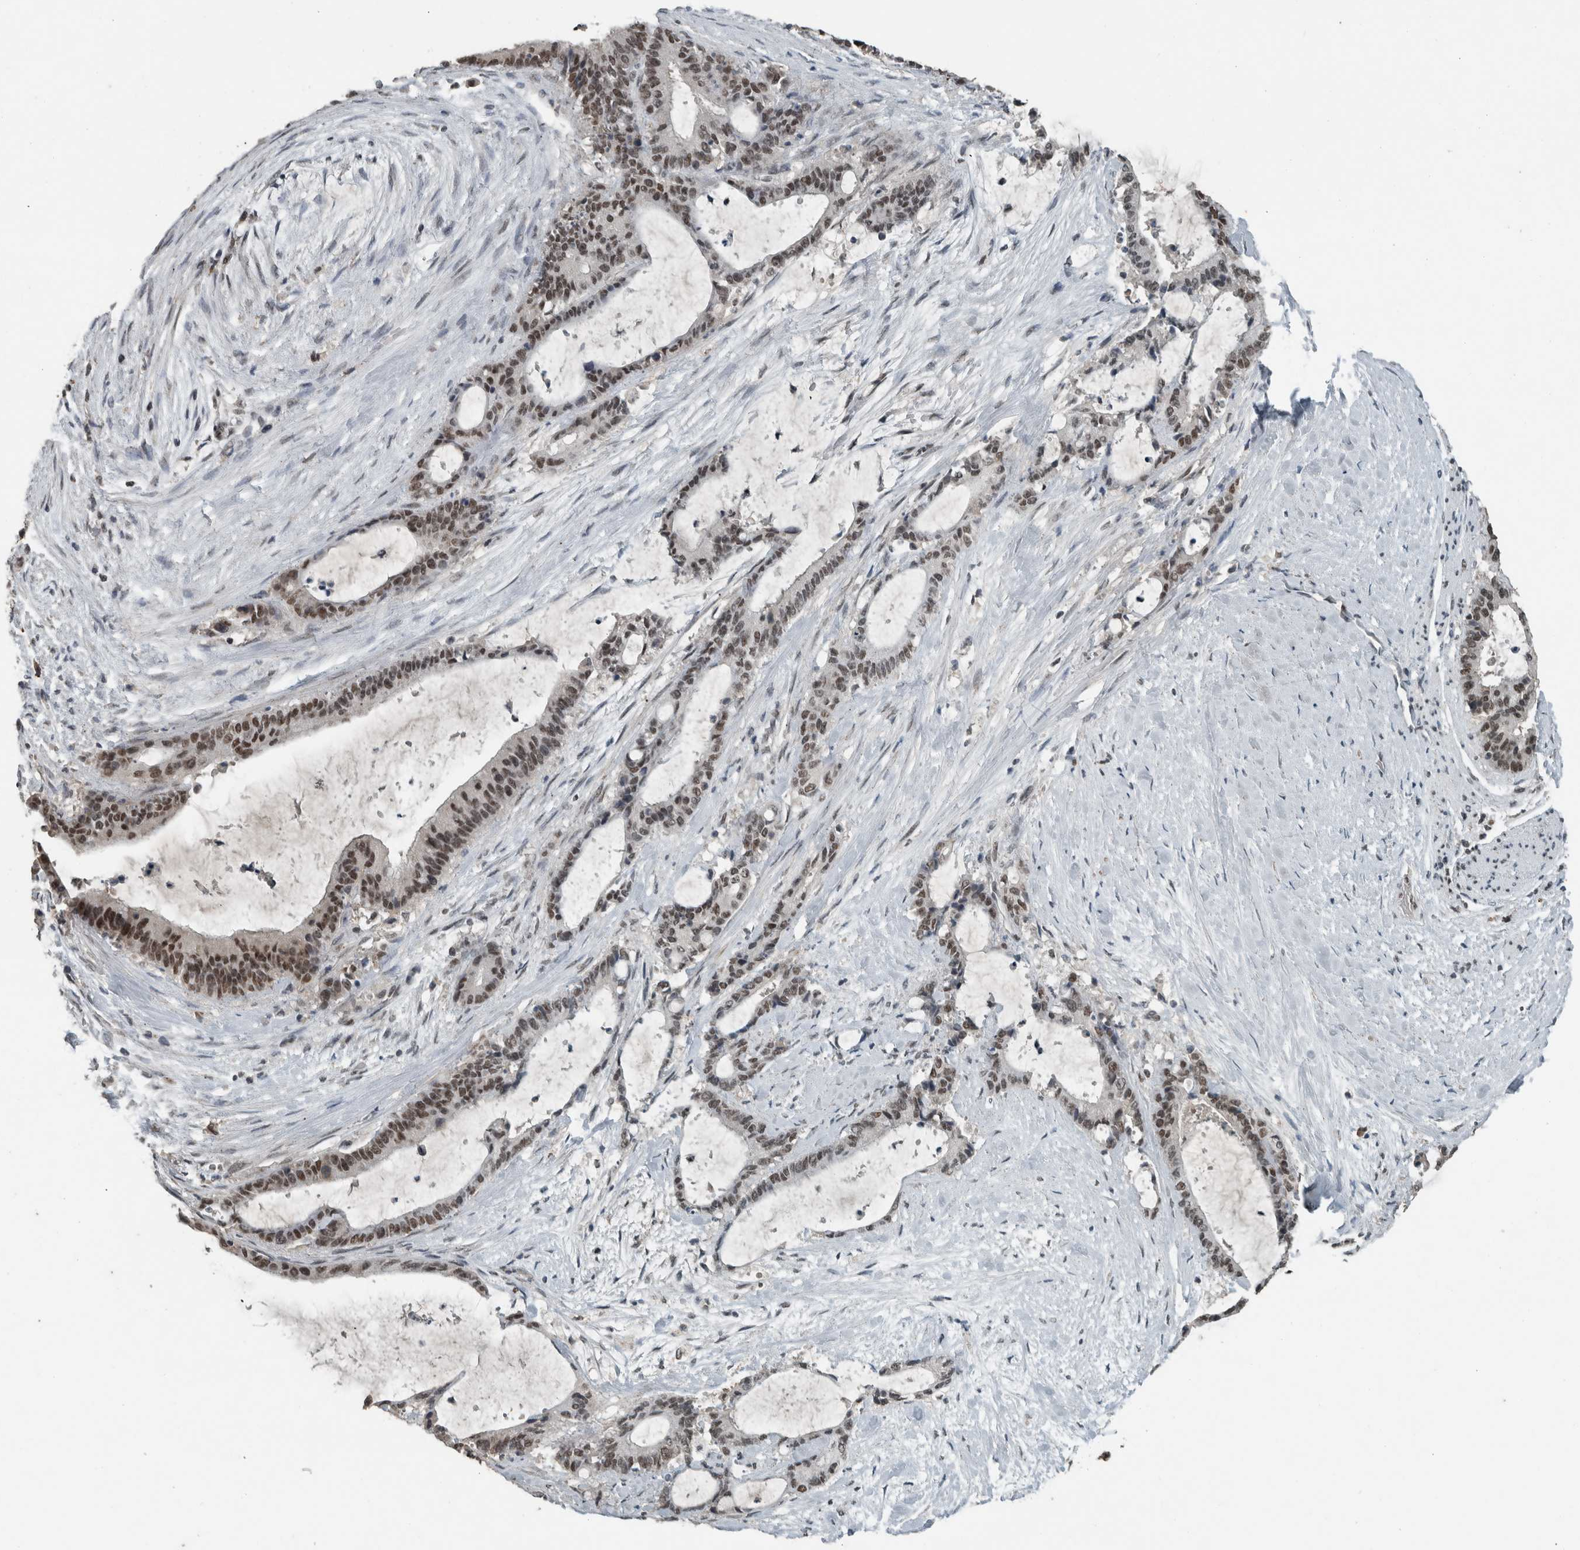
{"staining": {"intensity": "moderate", "quantity": ">75%", "location": "nuclear"}, "tissue": "liver cancer", "cell_type": "Tumor cells", "image_type": "cancer", "snomed": [{"axis": "morphology", "description": "Cholangiocarcinoma"}, {"axis": "topography", "description": "Liver"}], "caption": "This is an image of immunohistochemistry (IHC) staining of liver cholangiocarcinoma, which shows moderate positivity in the nuclear of tumor cells.", "gene": "ZNF24", "patient": {"sex": "female", "age": 73}}